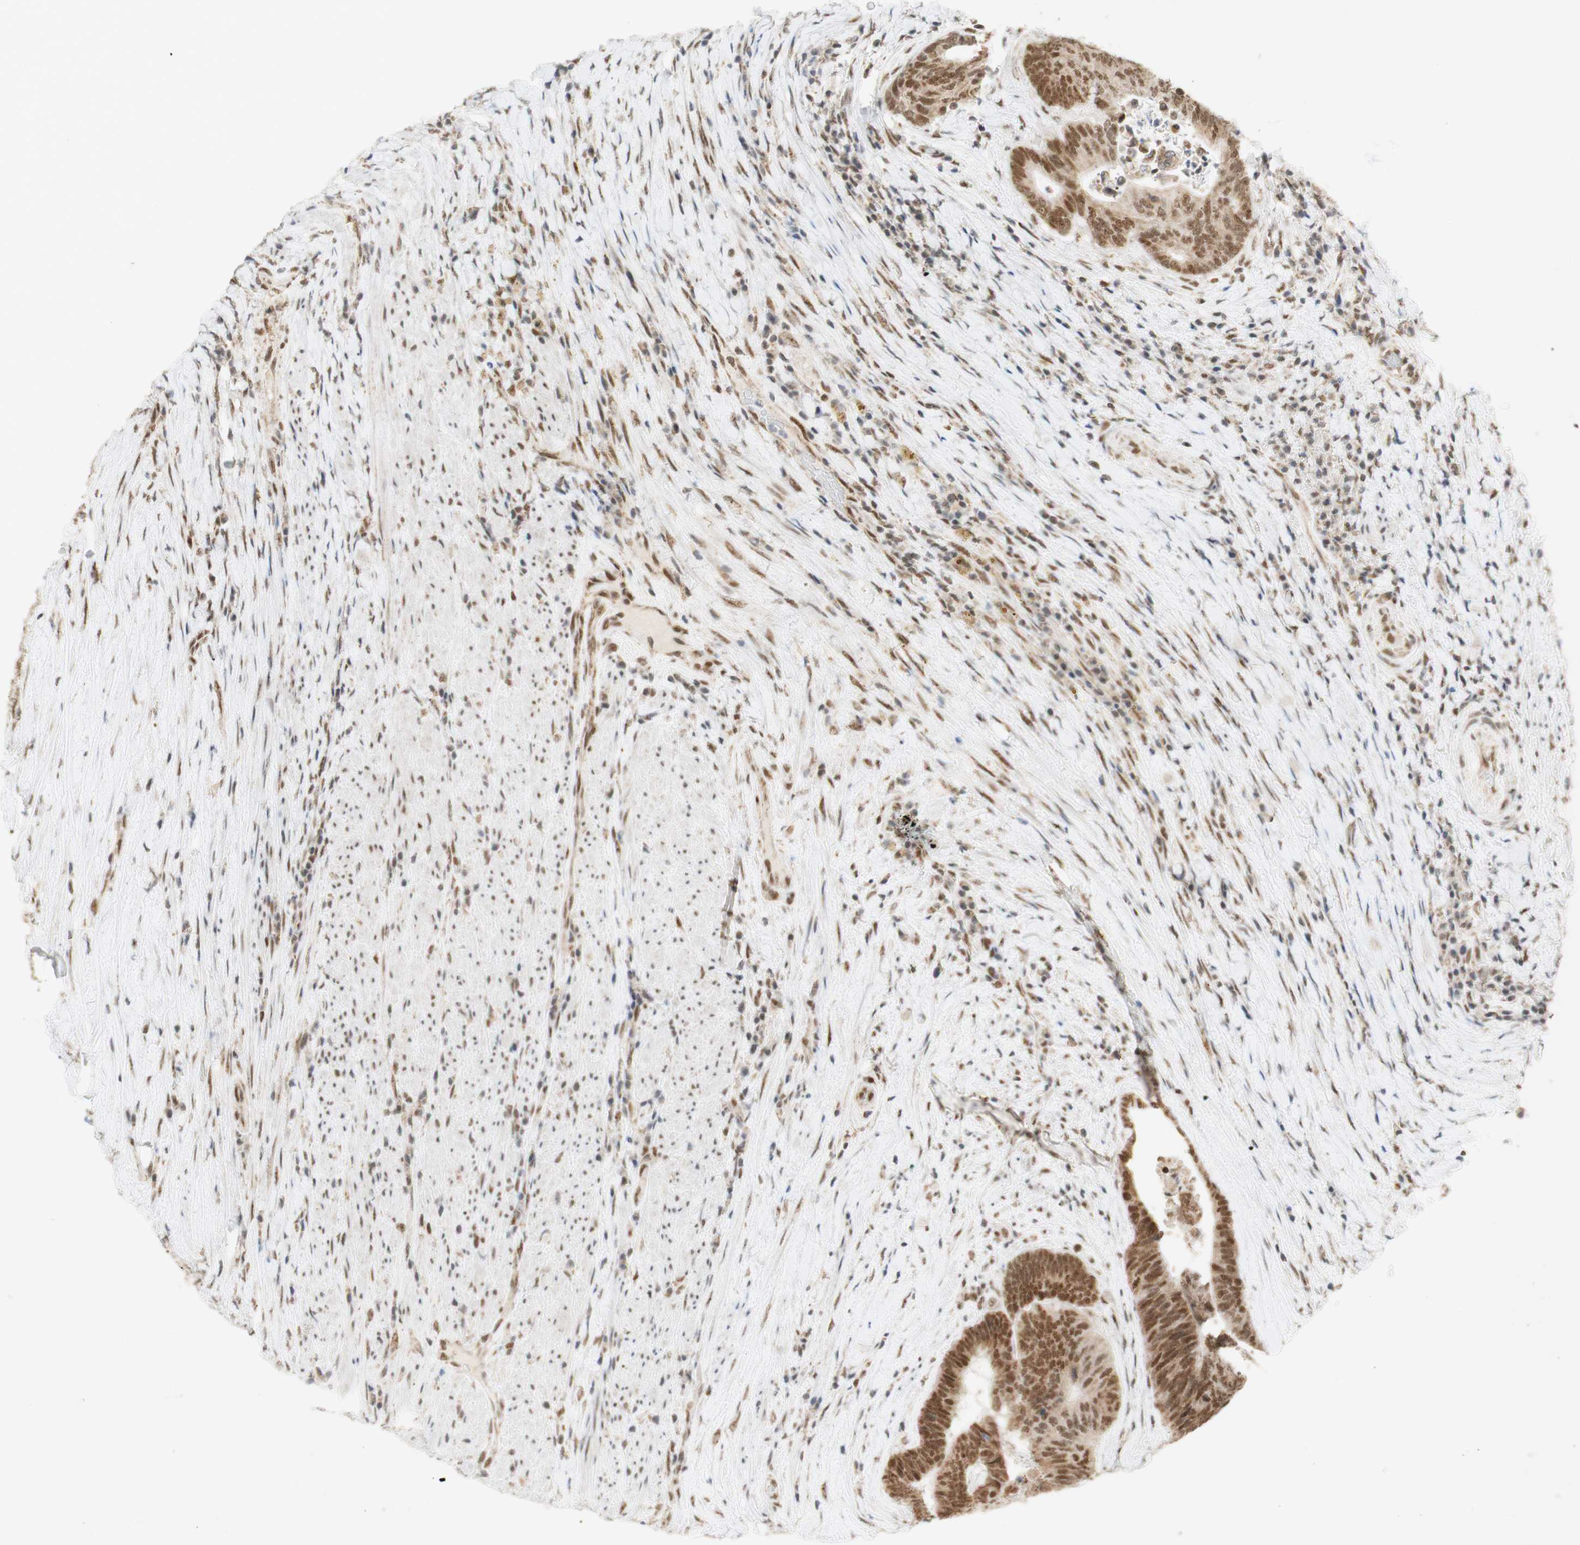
{"staining": {"intensity": "moderate", "quantity": ">75%", "location": "nuclear"}, "tissue": "colorectal cancer", "cell_type": "Tumor cells", "image_type": "cancer", "snomed": [{"axis": "morphology", "description": "Adenocarcinoma, NOS"}, {"axis": "topography", "description": "Rectum"}], "caption": "A medium amount of moderate nuclear positivity is present in approximately >75% of tumor cells in colorectal cancer tissue. The protein is shown in brown color, while the nuclei are stained blue.", "gene": "ZNF782", "patient": {"sex": "male", "age": 72}}